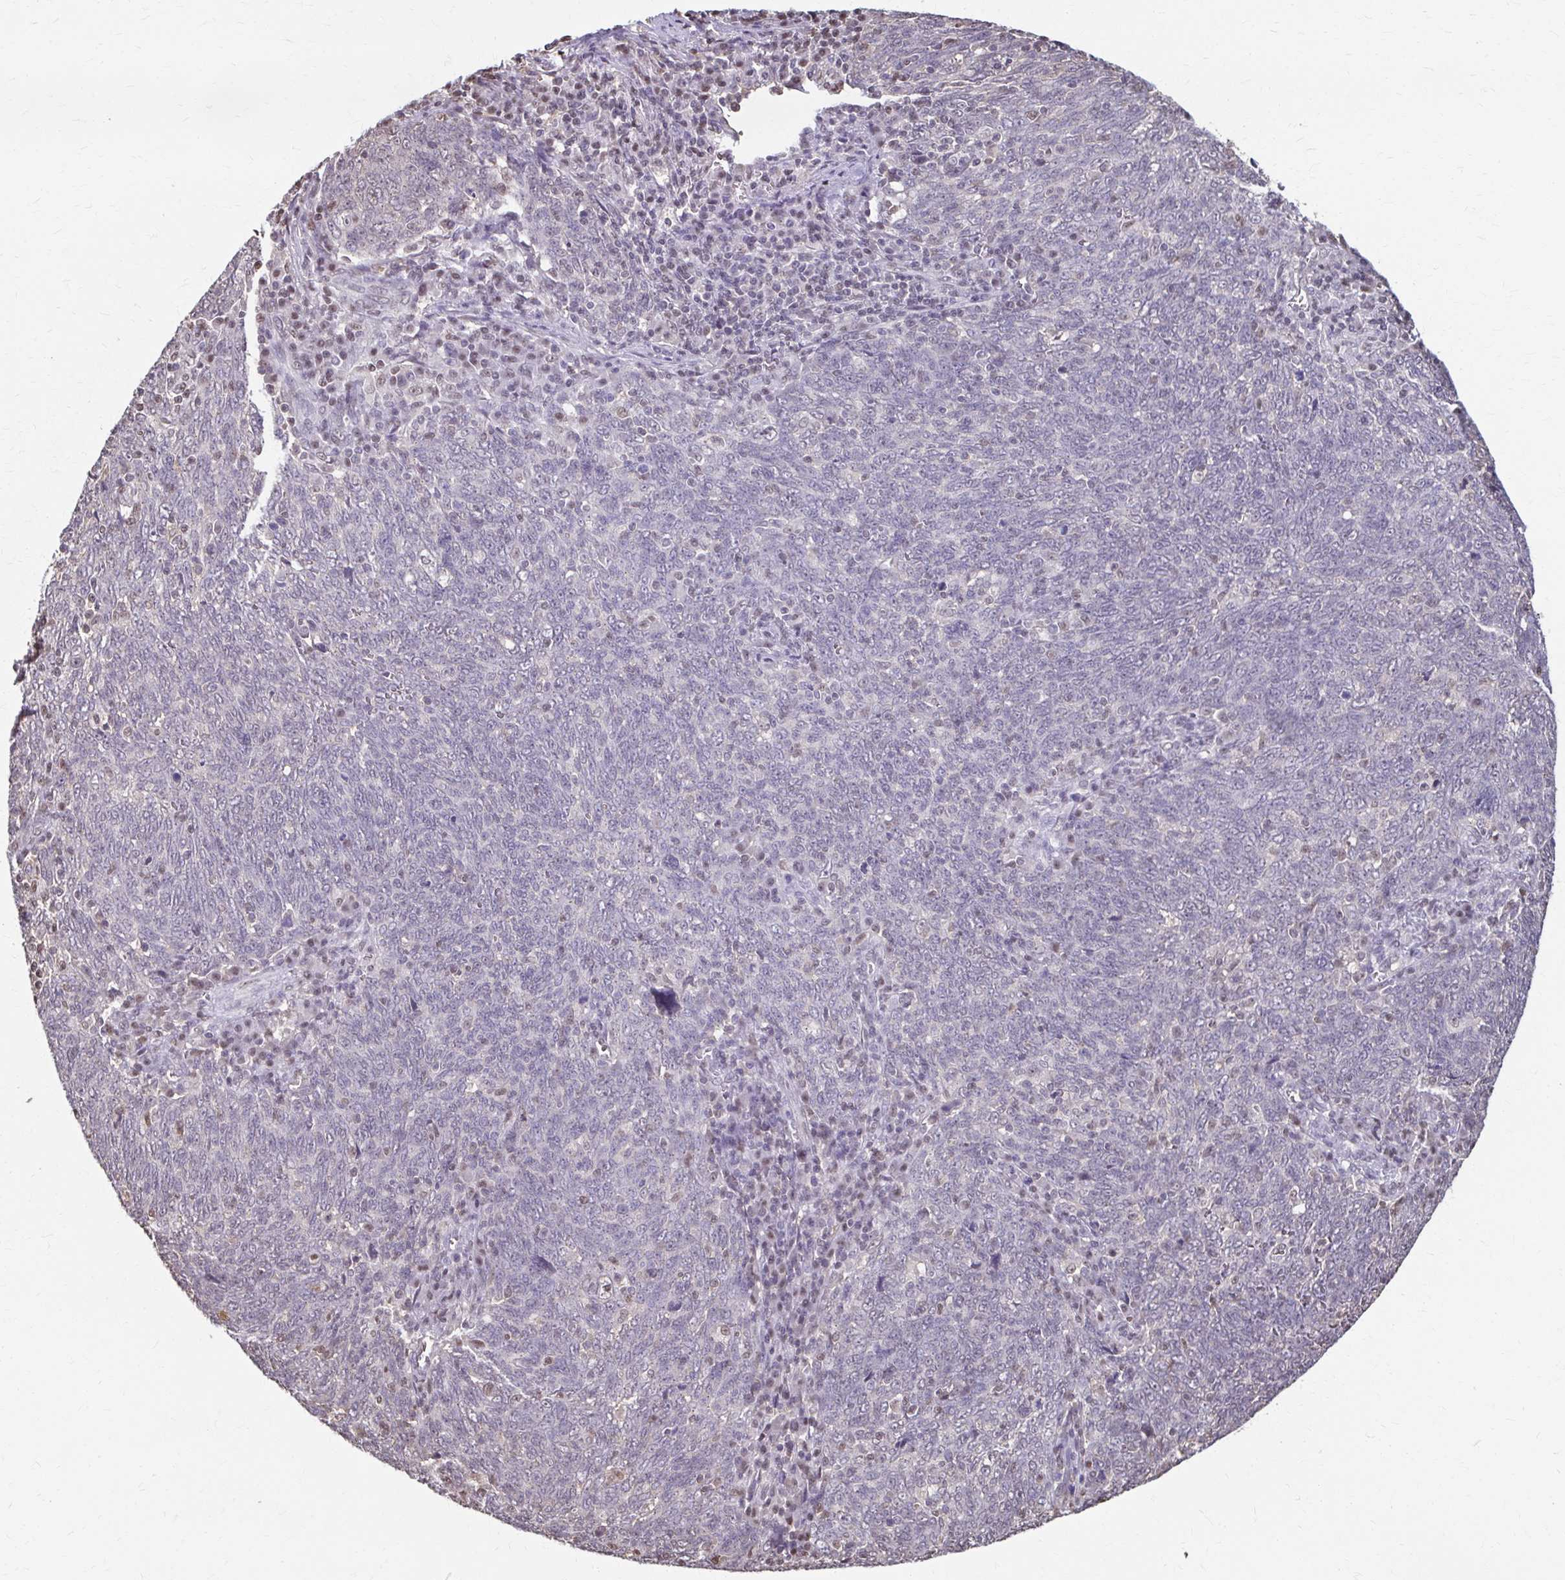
{"staining": {"intensity": "negative", "quantity": "none", "location": "none"}, "tissue": "lung cancer", "cell_type": "Tumor cells", "image_type": "cancer", "snomed": [{"axis": "morphology", "description": "Squamous cell carcinoma, NOS"}, {"axis": "topography", "description": "Lung"}], "caption": "There is no significant staining in tumor cells of squamous cell carcinoma (lung).", "gene": "ING4", "patient": {"sex": "female", "age": 72}}